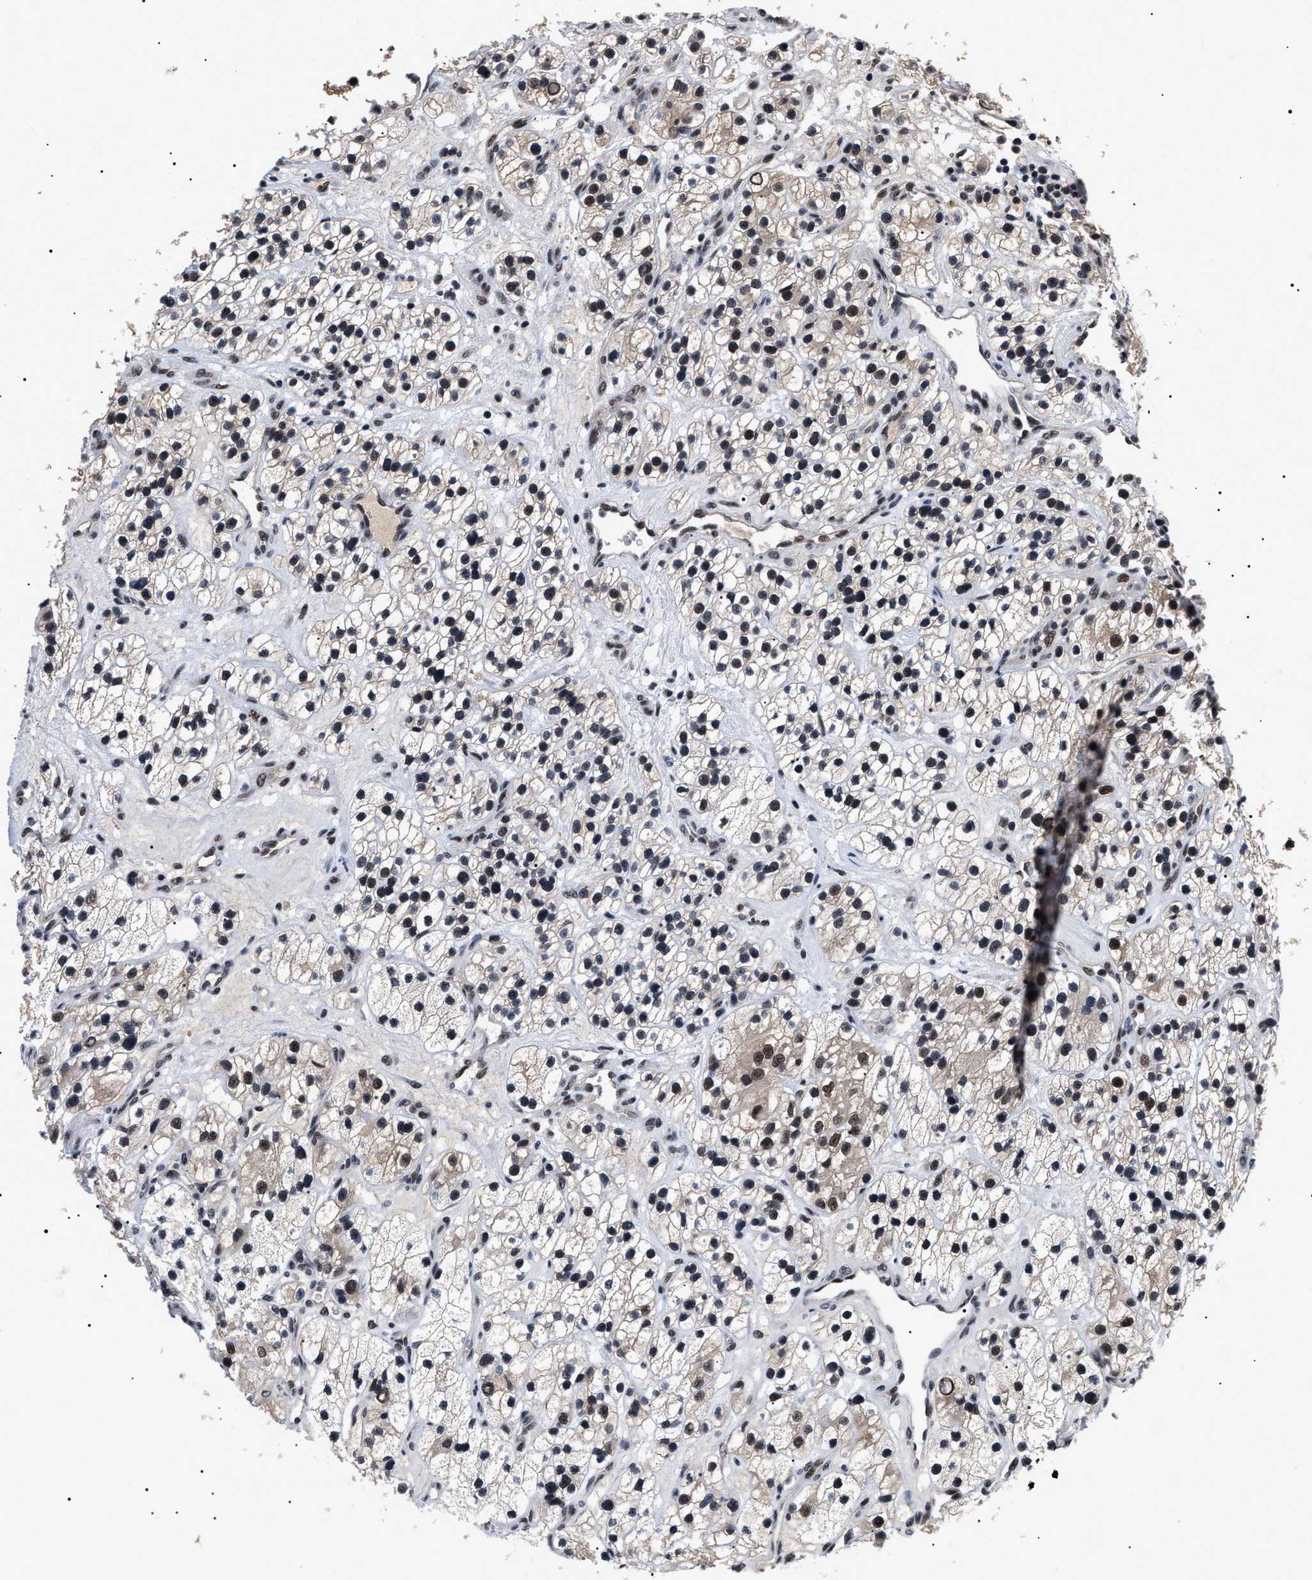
{"staining": {"intensity": "moderate", "quantity": "25%-75%", "location": "cytoplasmic/membranous,nuclear"}, "tissue": "renal cancer", "cell_type": "Tumor cells", "image_type": "cancer", "snomed": [{"axis": "morphology", "description": "Adenocarcinoma, NOS"}, {"axis": "topography", "description": "Kidney"}], "caption": "The photomicrograph demonstrates a brown stain indicating the presence of a protein in the cytoplasmic/membranous and nuclear of tumor cells in renal cancer (adenocarcinoma). (DAB (3,3'-diaminobenzidine) IHC with brightfield microscopy, high magnification).", "gene": "CAAP1", "patient": {"sex": "female", "age": 57}}